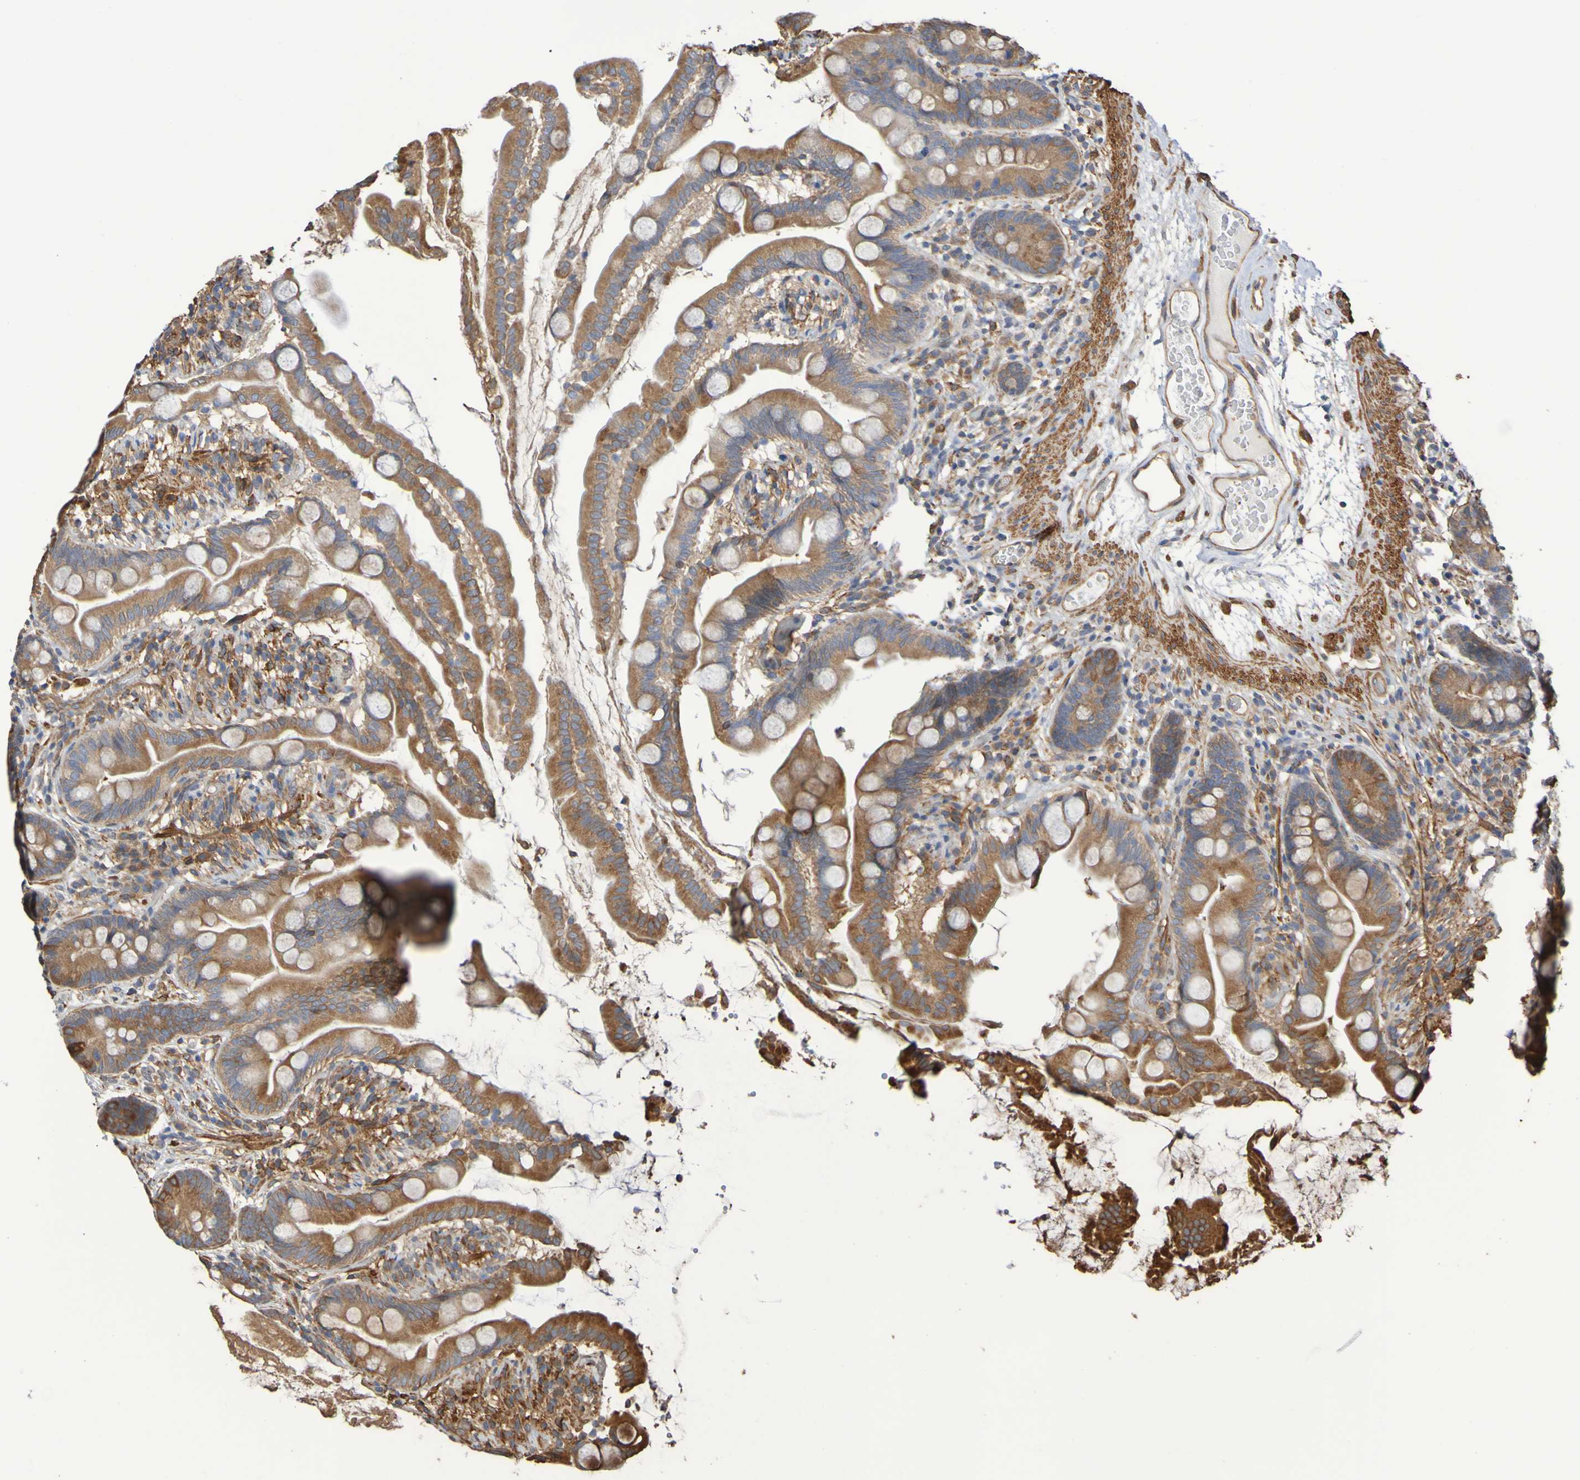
{"staining": {"intensity": "strong", "quantity": ">75%", "location": "cytoplasmic/membranous"}, "tissue": "small intestine", "cell_type": "Glandular cells", "image_type": "normal", "snomed": [{"axis": "morphology", "description": "Normal tissue, NOS"}, {"axis": "topography", "description": "Small intestine"}], "caption": "Immunohistochemical staining of unremarkable human small intestine shows high levels of strong cytoplasmic/membranous positivity in about >75% of glandular cells.", "gene": "RAB11A", "patient": {"sex": "female", "age": 56}}